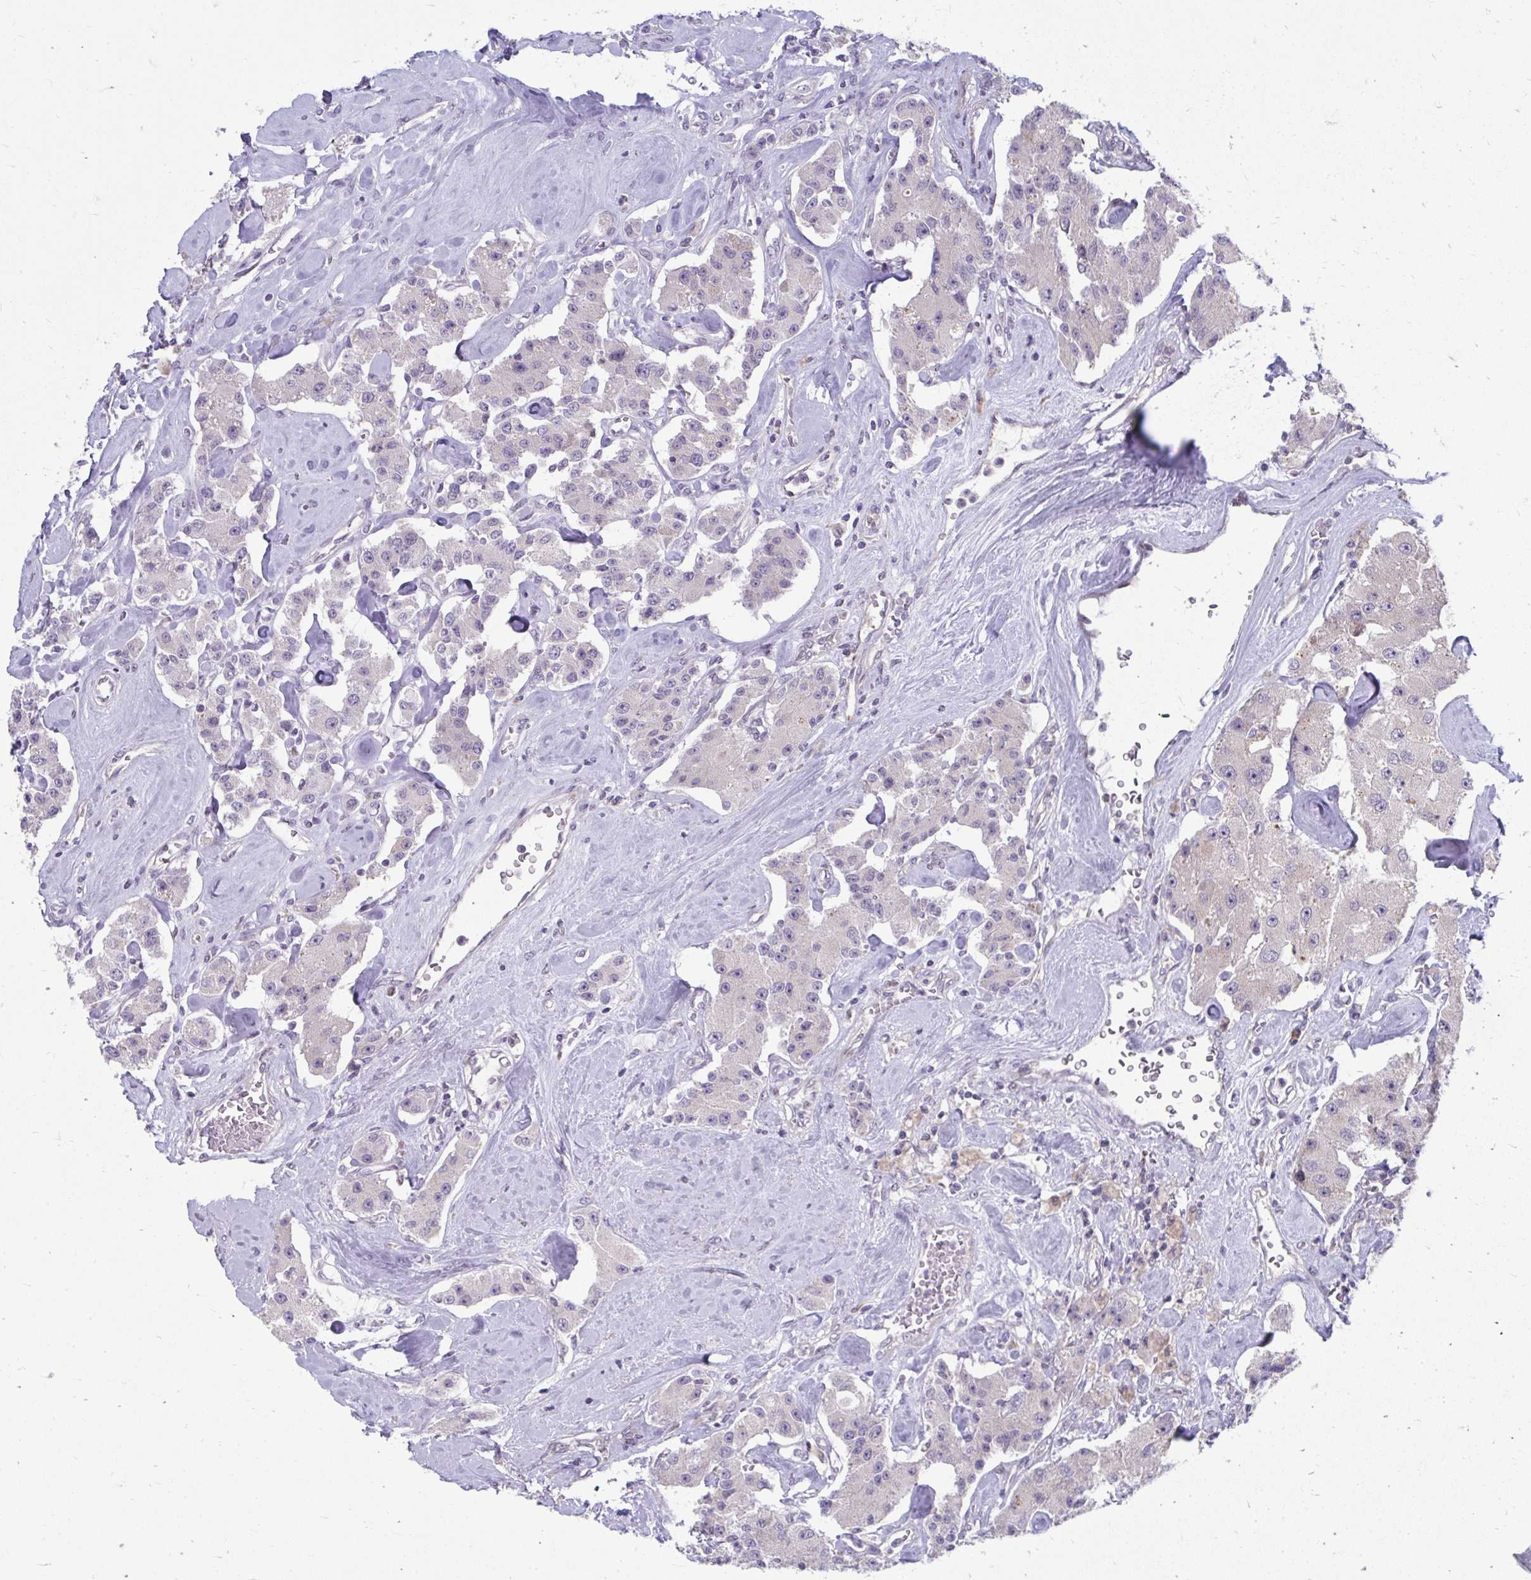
{"staining": {"intensity": "negative", "quantity": "none", "location": "none"}, "tissue": "carcinoid", "cell_type": "Tumor cells", "image_type": "cancer", "snomed": [{"axis": "morphology", "description": "Carcinoid, malignant, NOS"}, {"axis": "topography", "description": "Pancreas"}], "caption": "Tumor cells are negative for protein expression in human carcinoid.", "gene": "MROH8", "patient": {"sex": "male", "age": 41}}